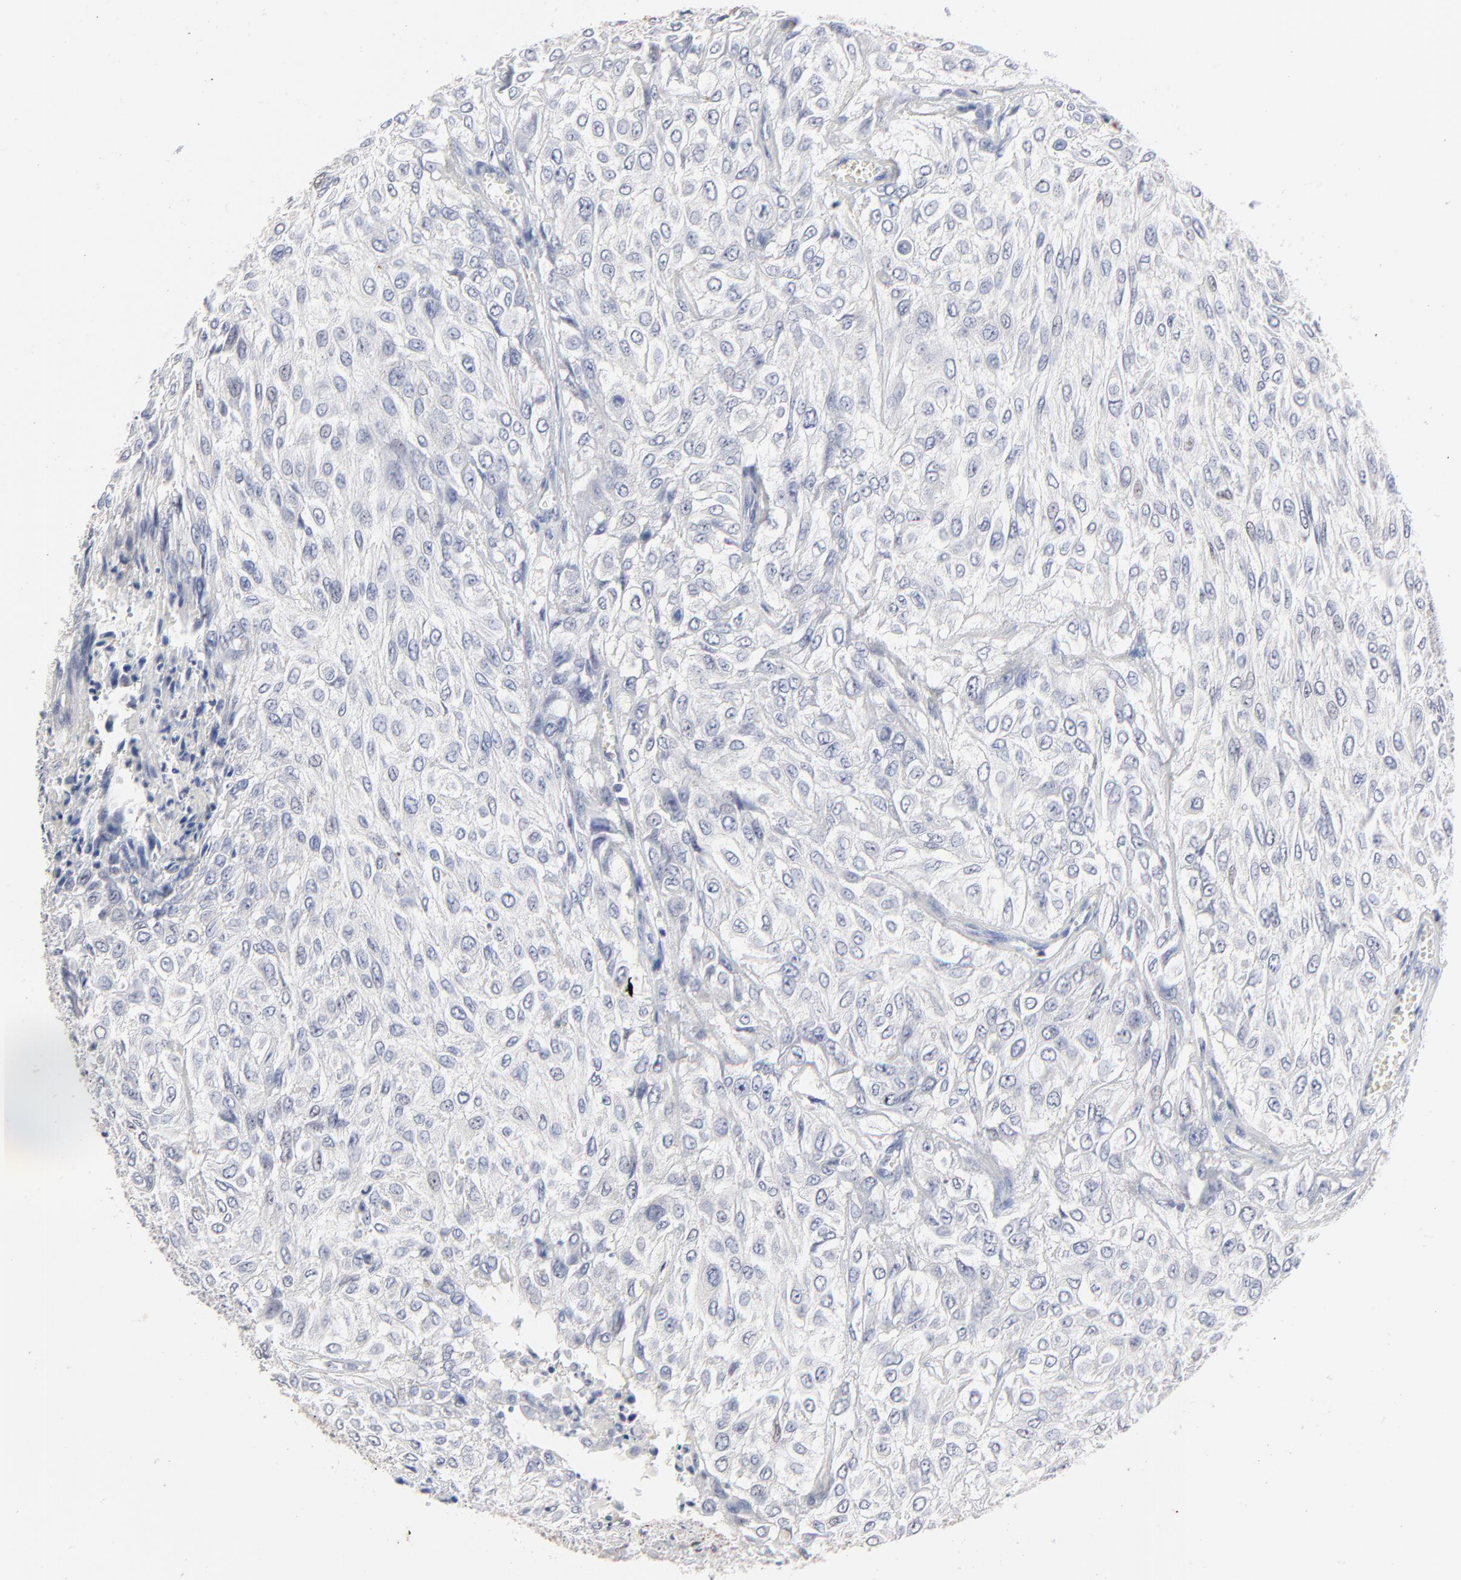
{"staining": {"intensity": "negative", "quantity": "none", "location": "none"}, "tissue": "urothelial cancer", "cell_type": "Tumor cells", "image_type": "cancer", "snomed": [{"axis": "morphology", "description": "Urothelial carcinoma, High grade"}, {"axis": "topography", "description": "Urinary bladder"}], "caption": "DAB immunohistochemical staining of human high-grade urothelial carcinoma shows no significant staining in tumor cells.", "gene": "AADAC", "patient": {"sex": "male", "age": 57}}